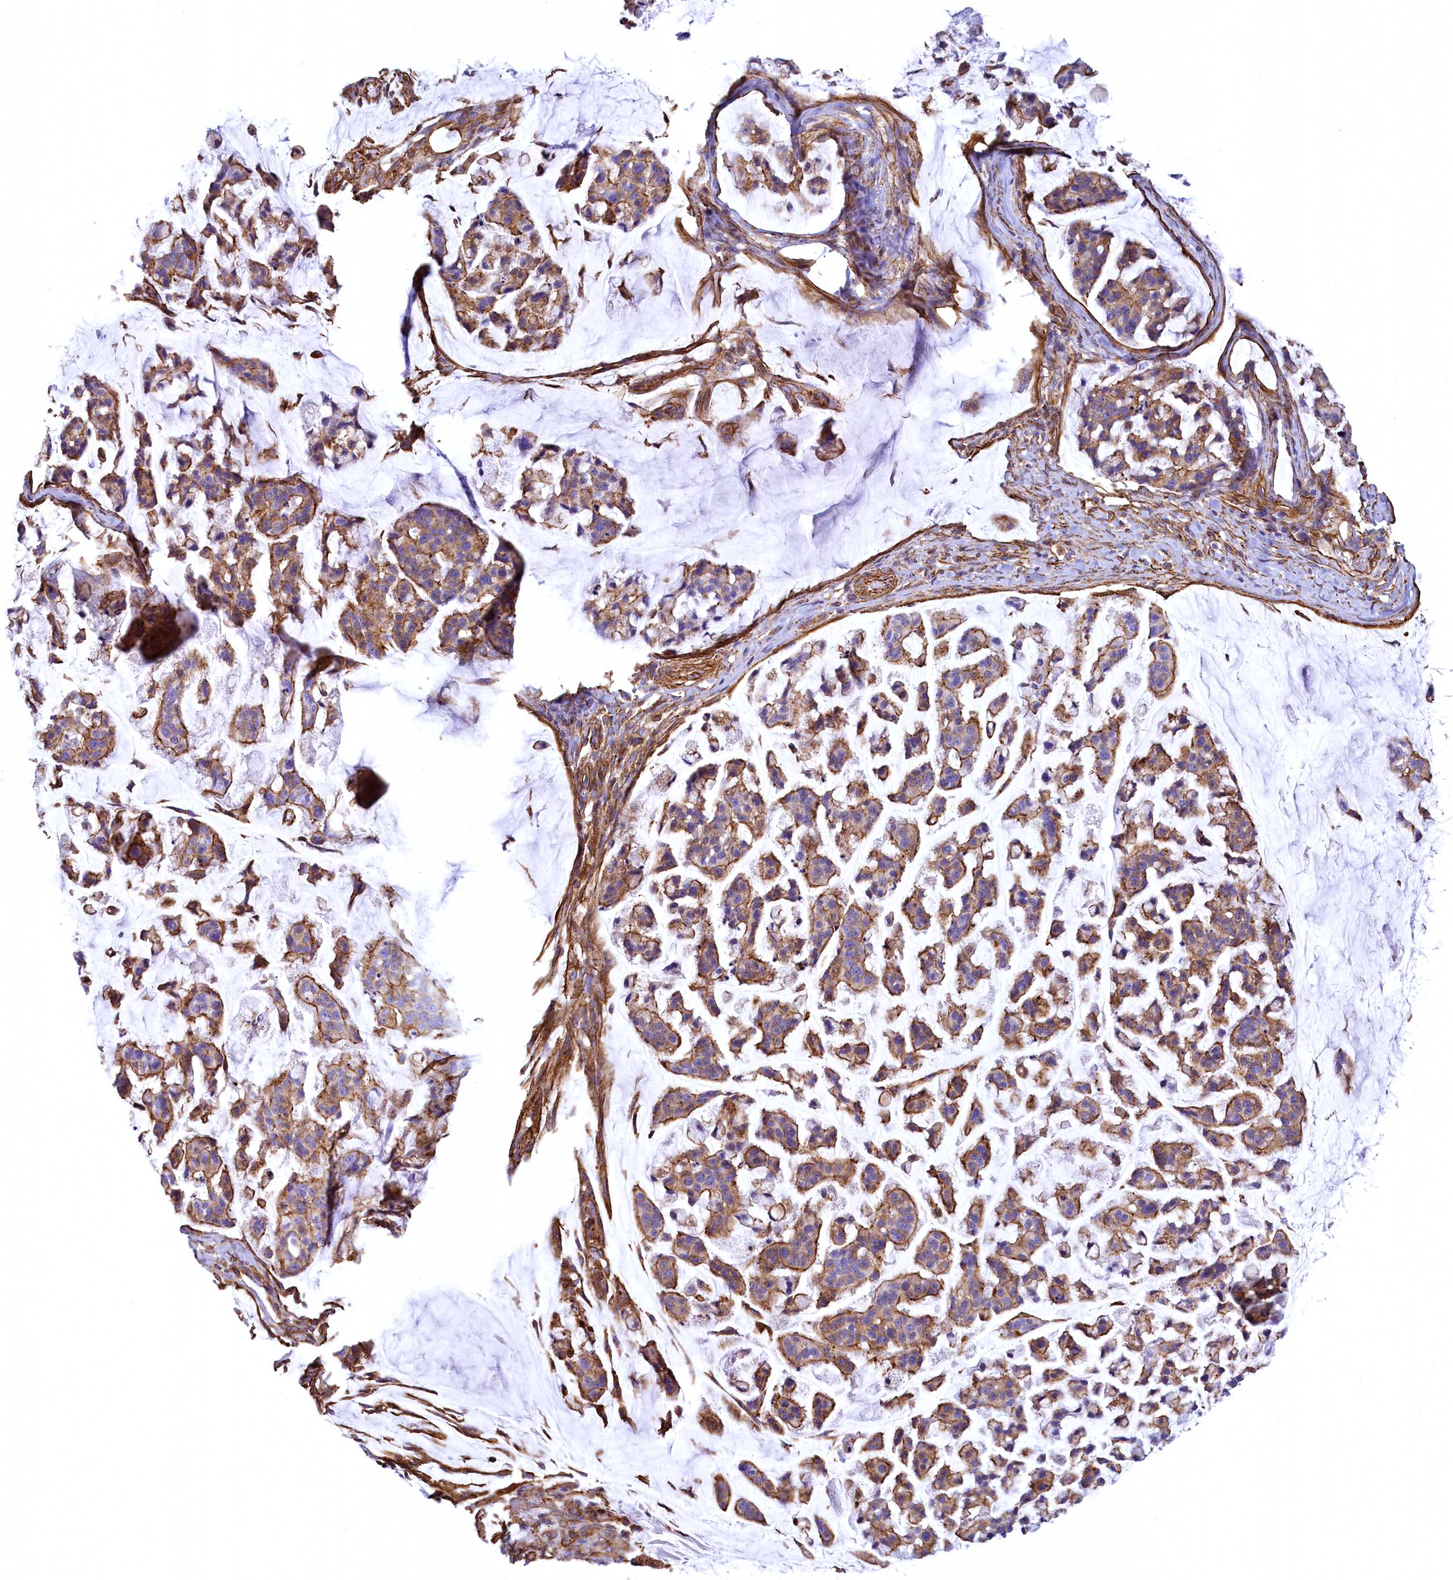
{"staining": {"intensity": "strong", "quantity": "25%-75%", "location": "cytoplasmic/membranous"}, "tissue": "stomach cancer", "cell_type": "Tumor cells", "image_type": "cancer", "snomed": [{"axis": "morphology", "description": "Adenocarcinoma, NOS"}, {"axis": "topography", "description": "Stomach, lower"}], "caption": "Protein staining exhibits strong cytoplasmic/membranous staining in approximately 25%-75% of tumor cells in stomach cancer (adenocarcinoma).", "gene": "THBS1", "patient": {"sex": "male", "age": 67}}